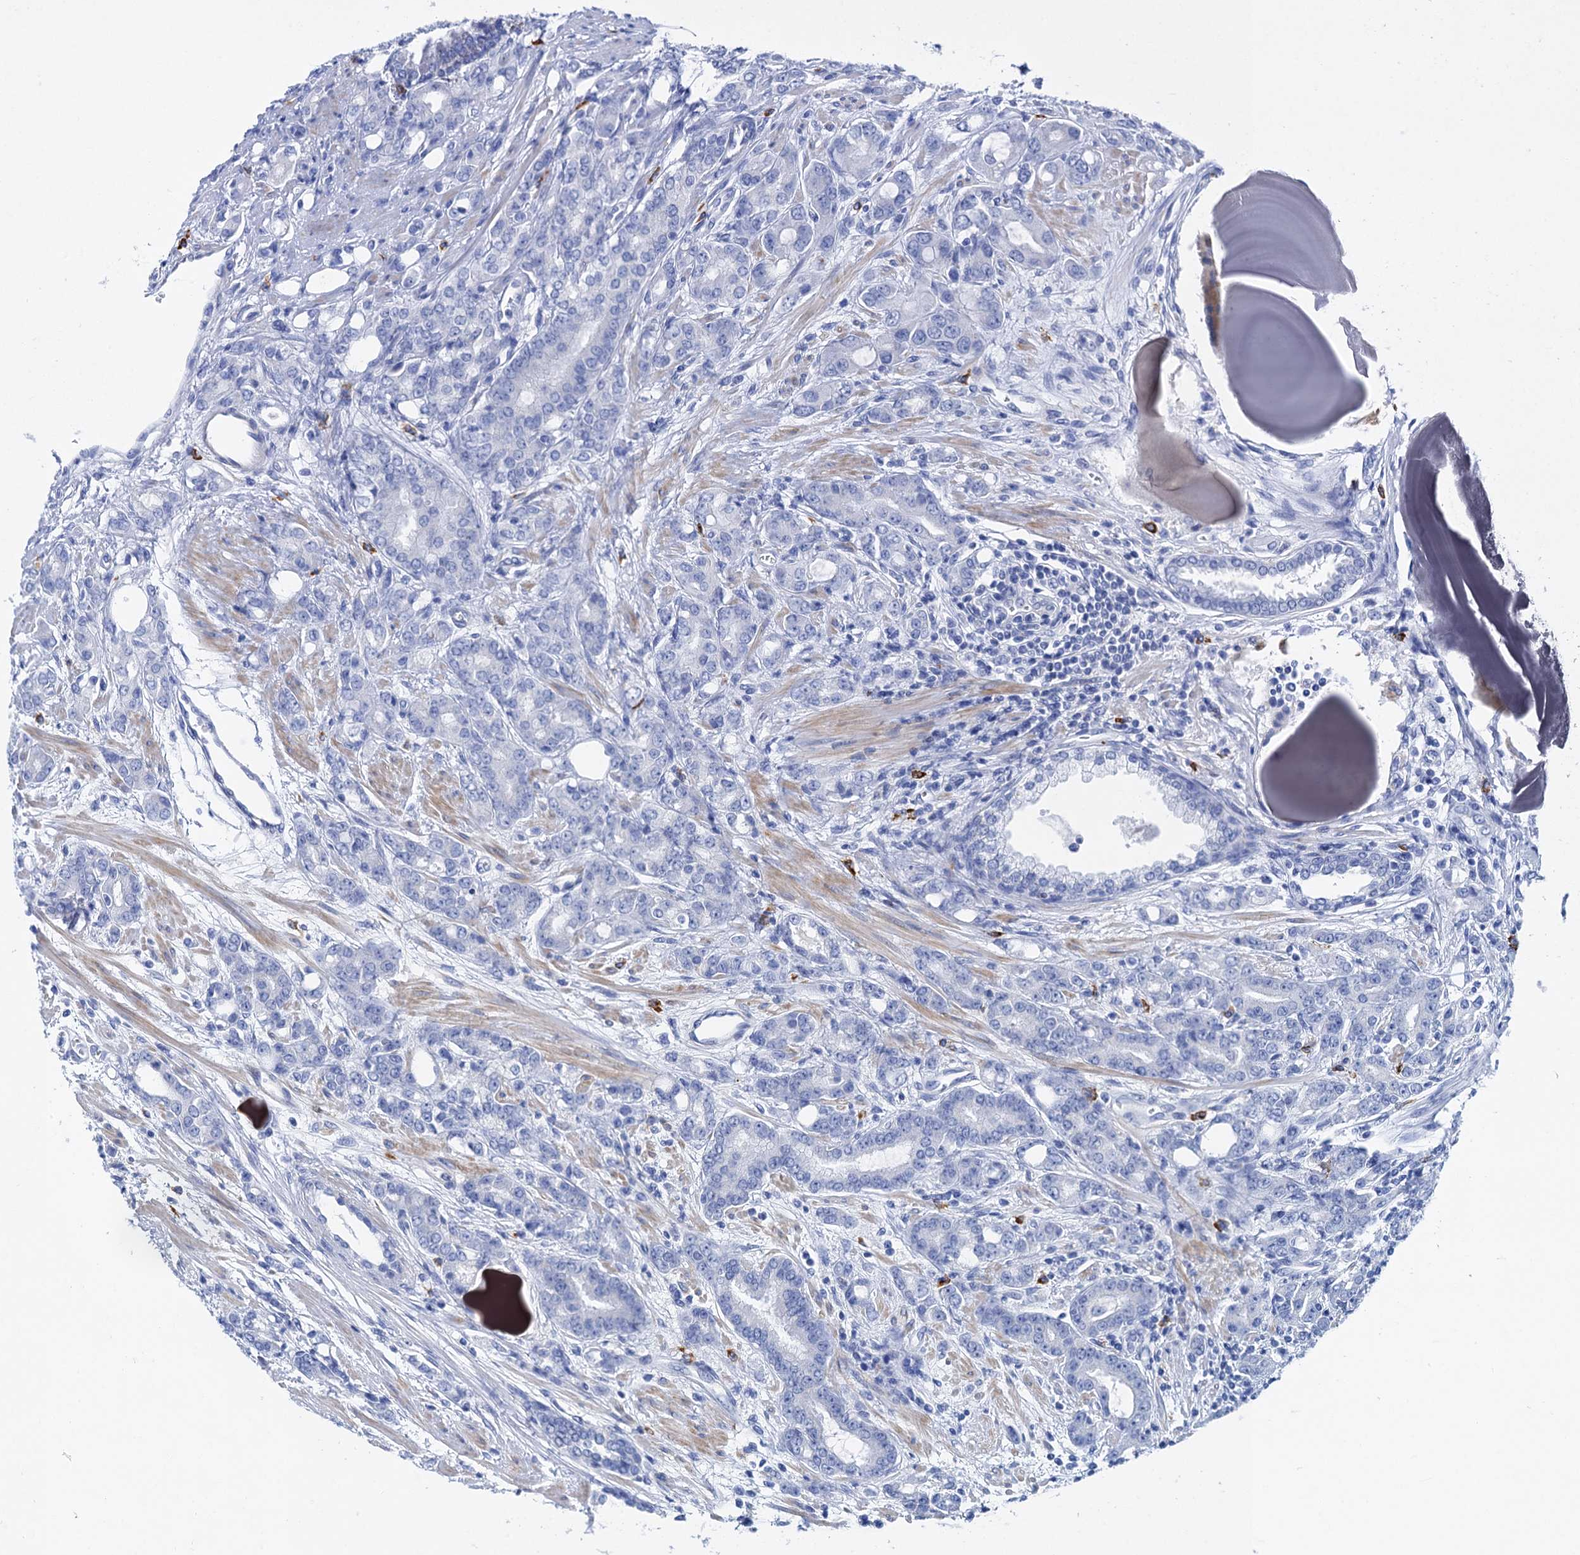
{"staining": {"intensity": "negative", "quantity": "none", "location": "none"}, "tissue": "prostate cancer", "cell_type": "Tumor cells", "image_type": "cancer", "snomed": [{"axis": "morphology", "description": "Adenocarcinoma, High grade"}, {"axis": "topography", "description": "Prostate"}], "caption": "DAB (3,3'-diaminobenzidine) immunohistochemical staining of prostate high-grade adenocarcinoma shows no significant expression in tumor cells.", "gene": "NLRP10", "patient": {"sex": "male", "age": 62}}